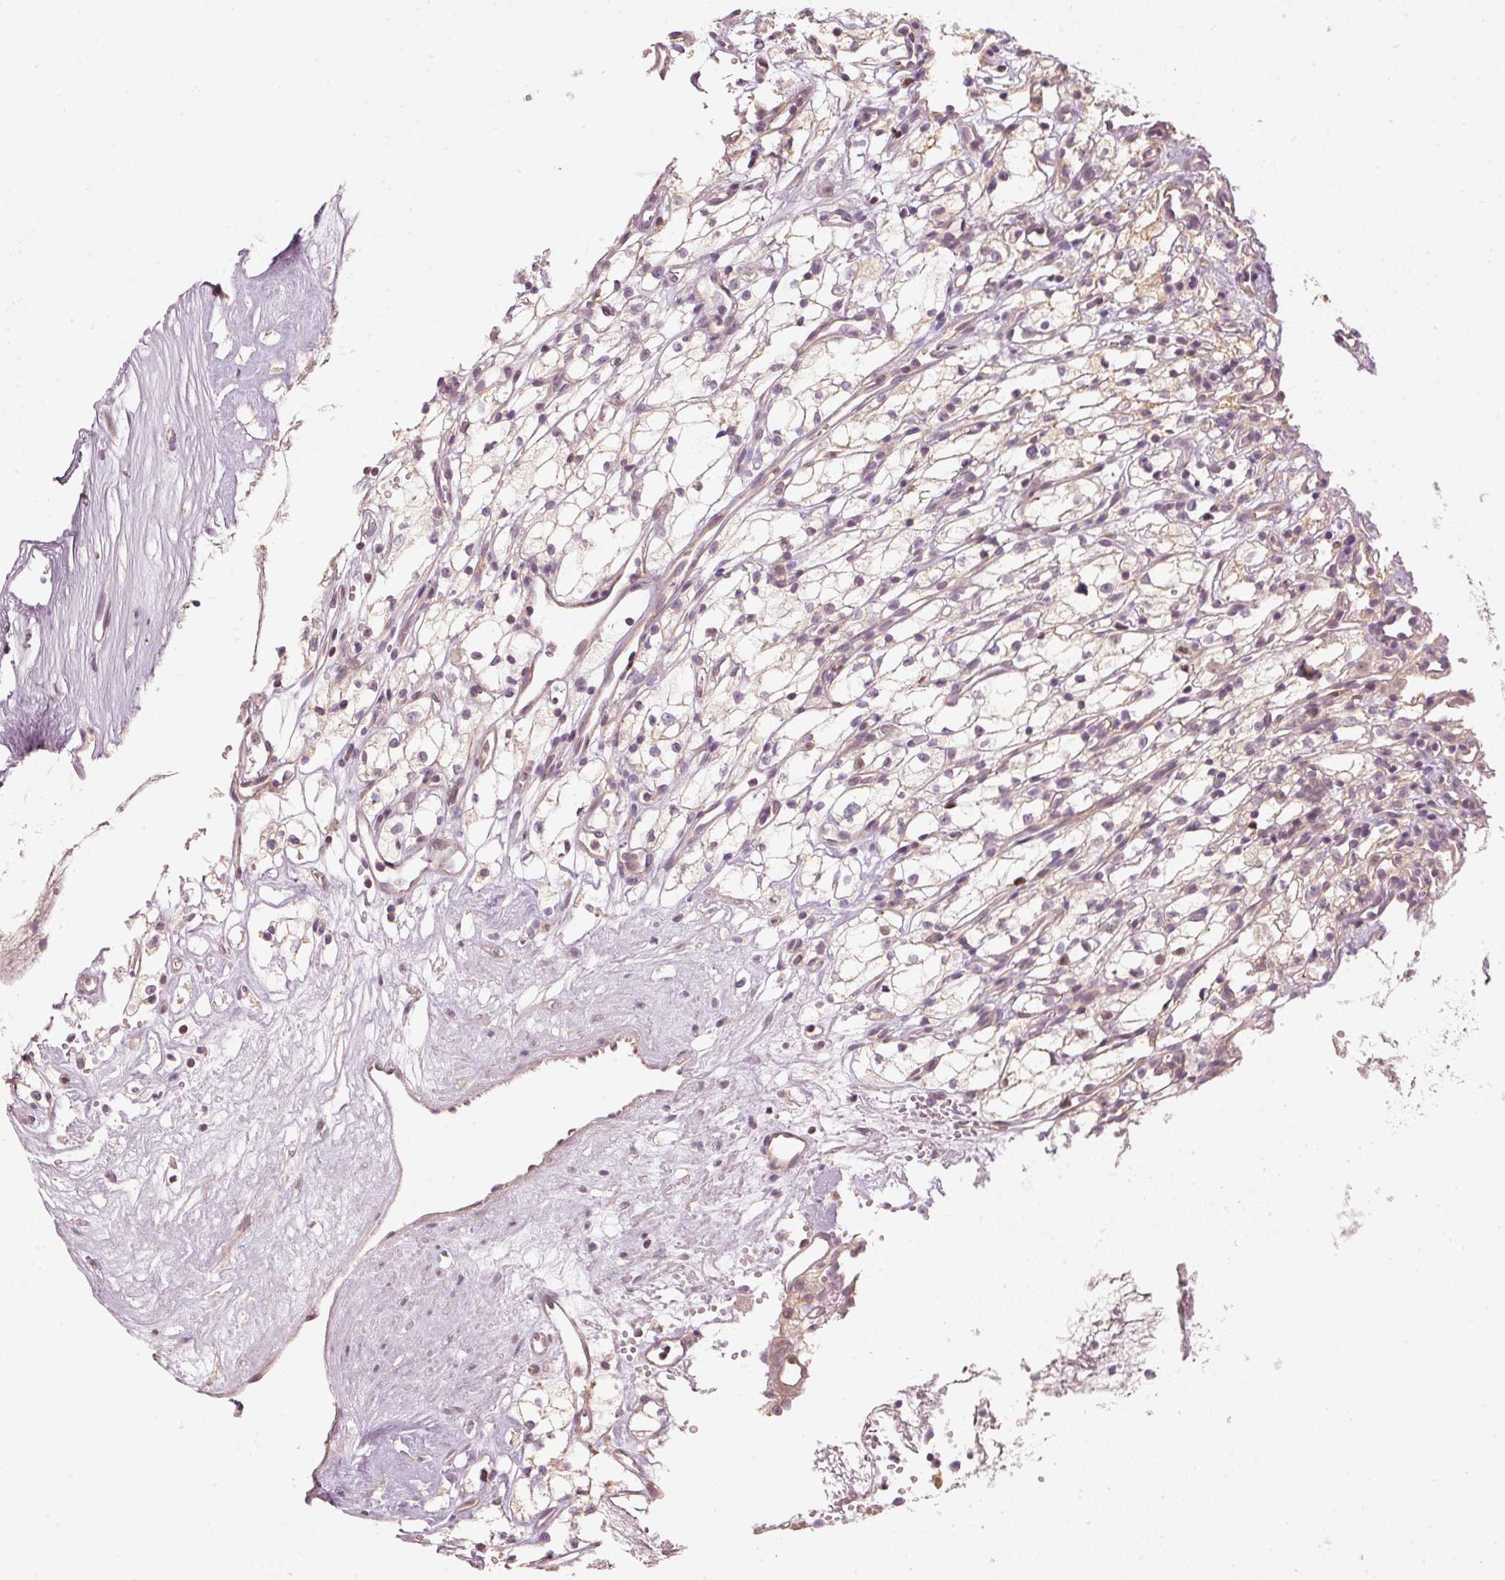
{"staining": {"intensity": "negative", "quantity": "none", "location": "none"}, "tissue": "renal cancer", "cell_type": "Tumor cells", "image_type": "cancer", "snomed": [{"axis": "morphology", "description": "Adenocarcinoma, NOS"}, {"axis": "topography", "description": "Kidney"}], "caption": "A histopathology image of adenocarcinoma (renal) stained for a protein exhibits no brown staining in tumor cells.", "gene": "TREX2", "patient": {"sex": "male", "age": 59}}